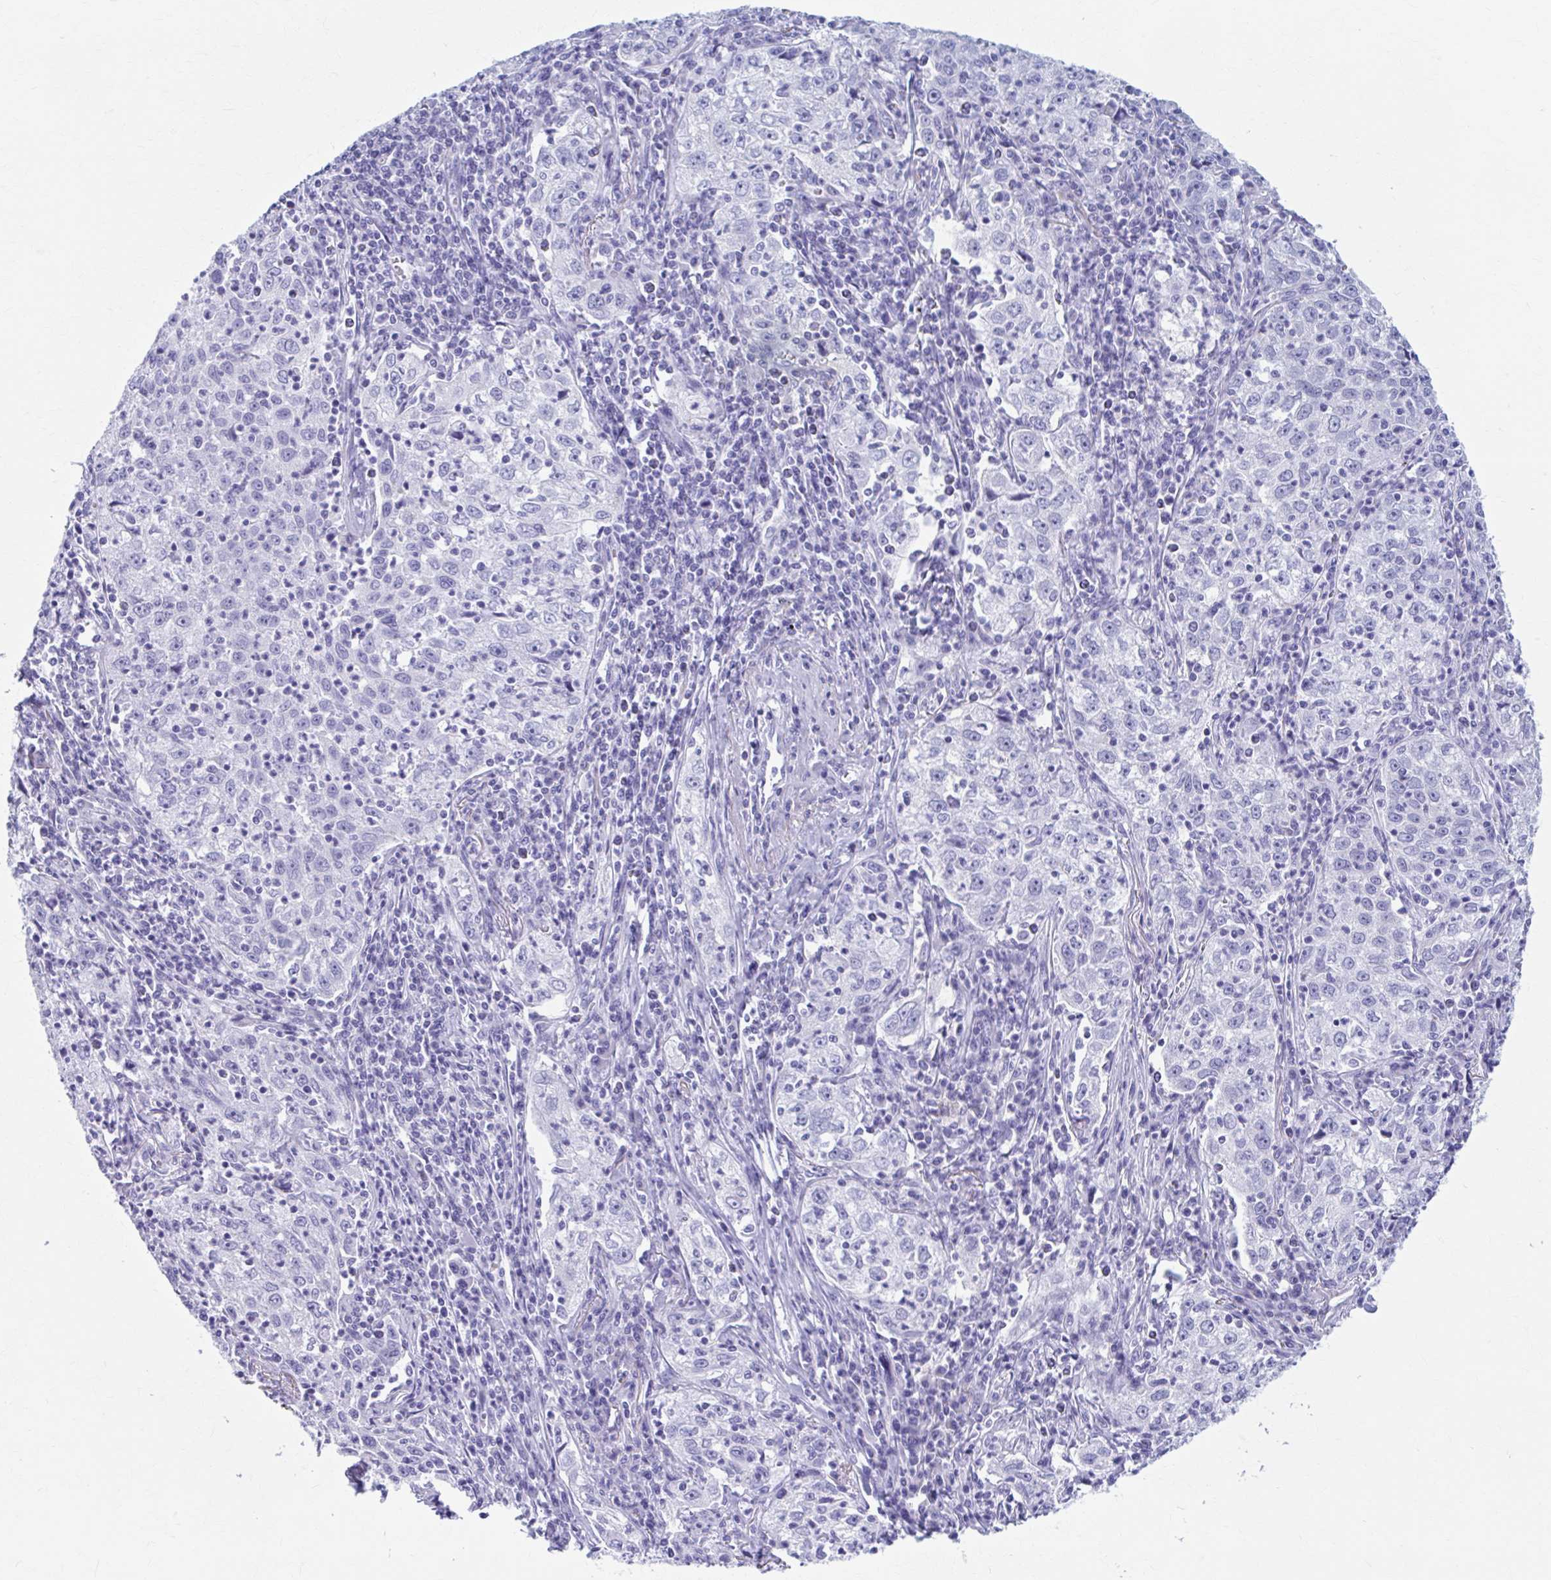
{"staining": {"intensity": "negative", "quantity": "none", "location": "none"}, "tissue": "lung cancer", "cell_type": "Tumor cells", "image_type": "cancer", "snomed": [{"axis": "morphology", "description": "Squamous cell carcinoma, NOS"}, {"axis": "topography", "description": "Lung"}], "caption": "Micrograph shows no protein positivity in tumor cells of lung squamous cell carcinoma tissue.", "gene": "KCNE2", "patient": {"sex": "male", "age": 71}}